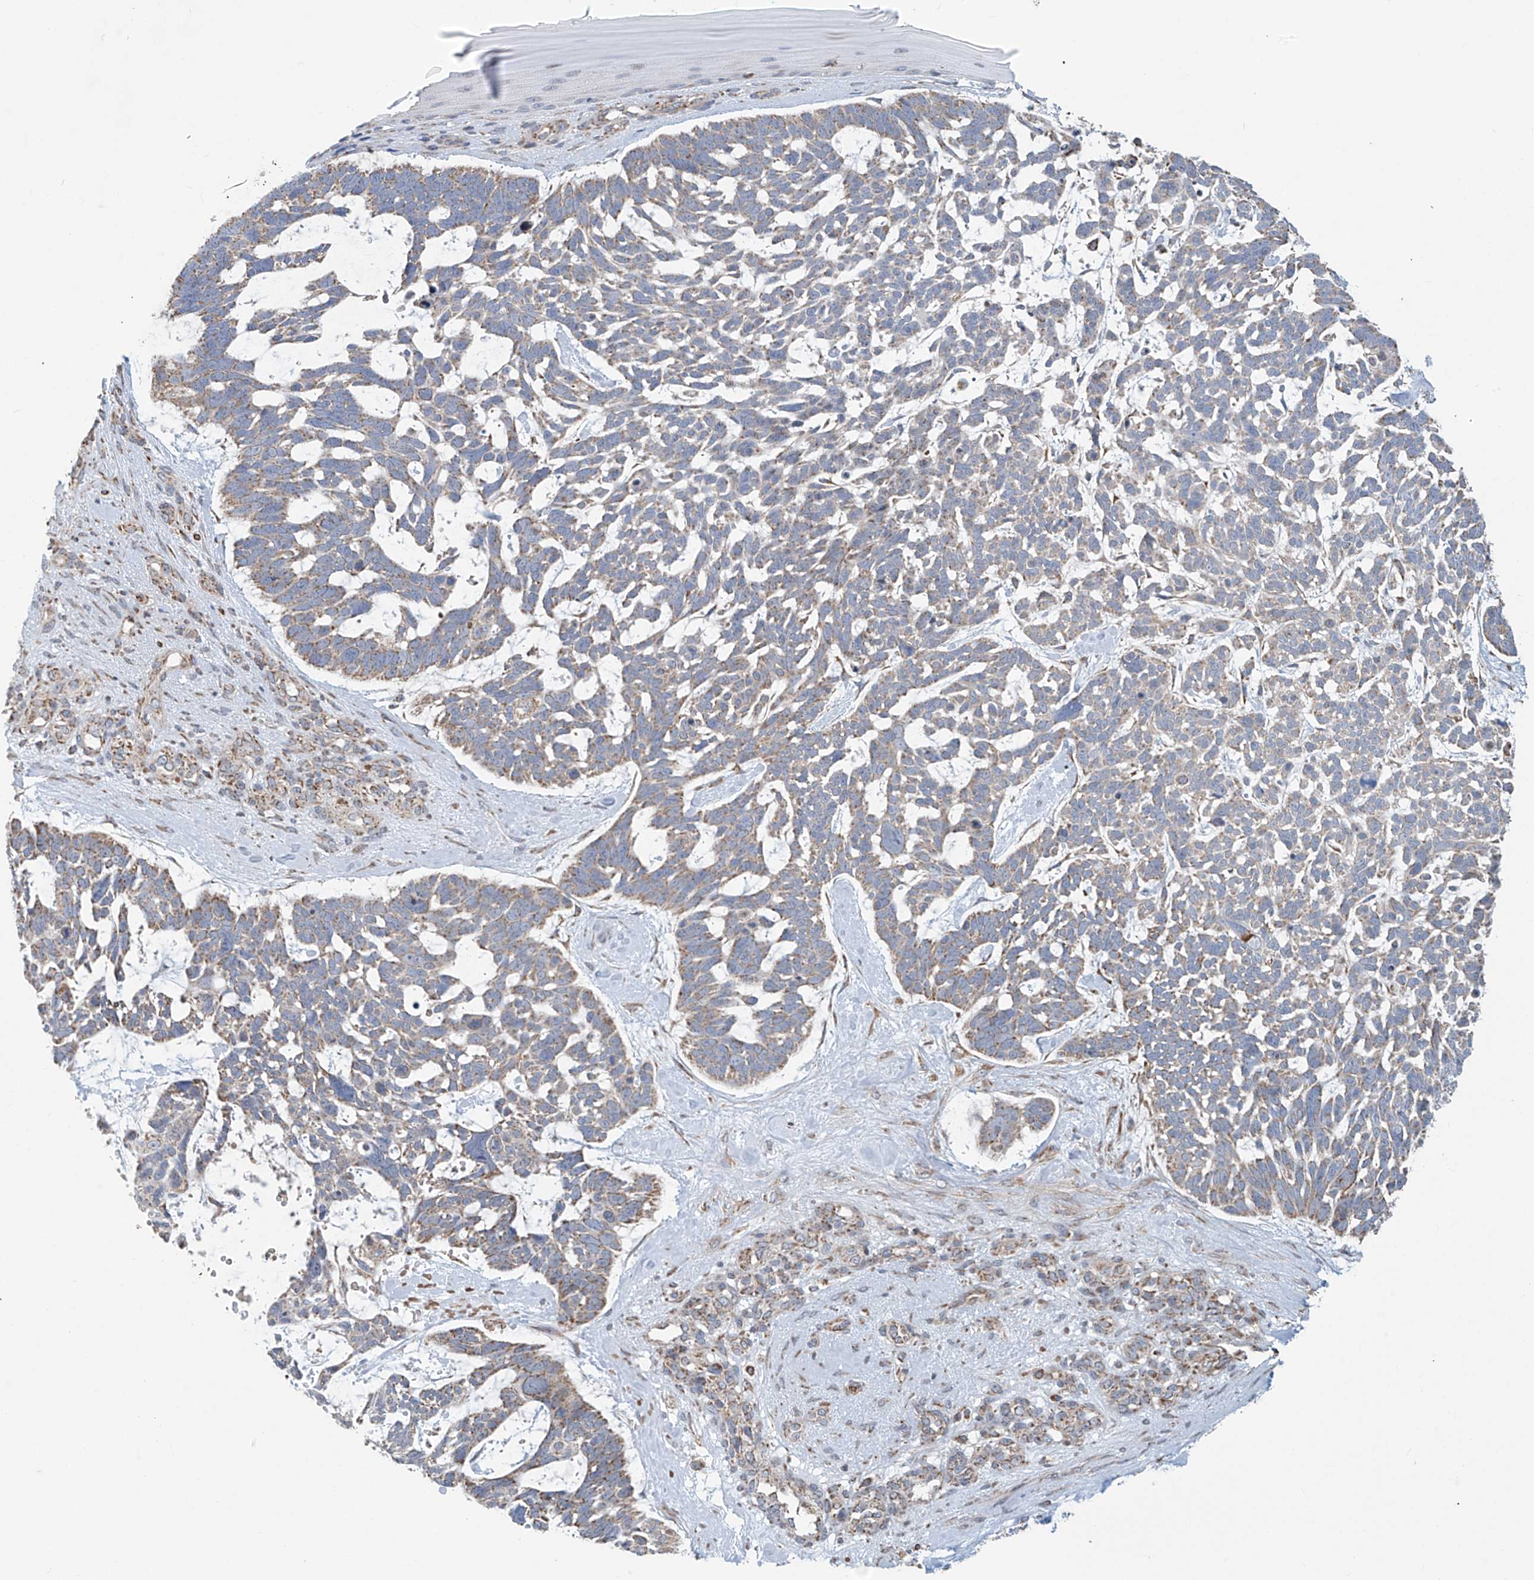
{"staining": {"intensity": "weak", "quantity": ">75%", "location": "cytoplasmic/membranous"}, "tissue": "skin cancer", "cell_type": "Tumor cells", "image_type": "cancer", "snomed": [{"axis": "morphology", "description": "Basal cell carcinoma"}, {"axis": "topography", "description": "Skin"}], "caption": "The immunohistochemical stain highlights weak cytoplasmic/membranous staining in tumor cells of skin cancer tissue.", "gene": "COMMD1", "patient": {"sex": "male", "age": 88}}